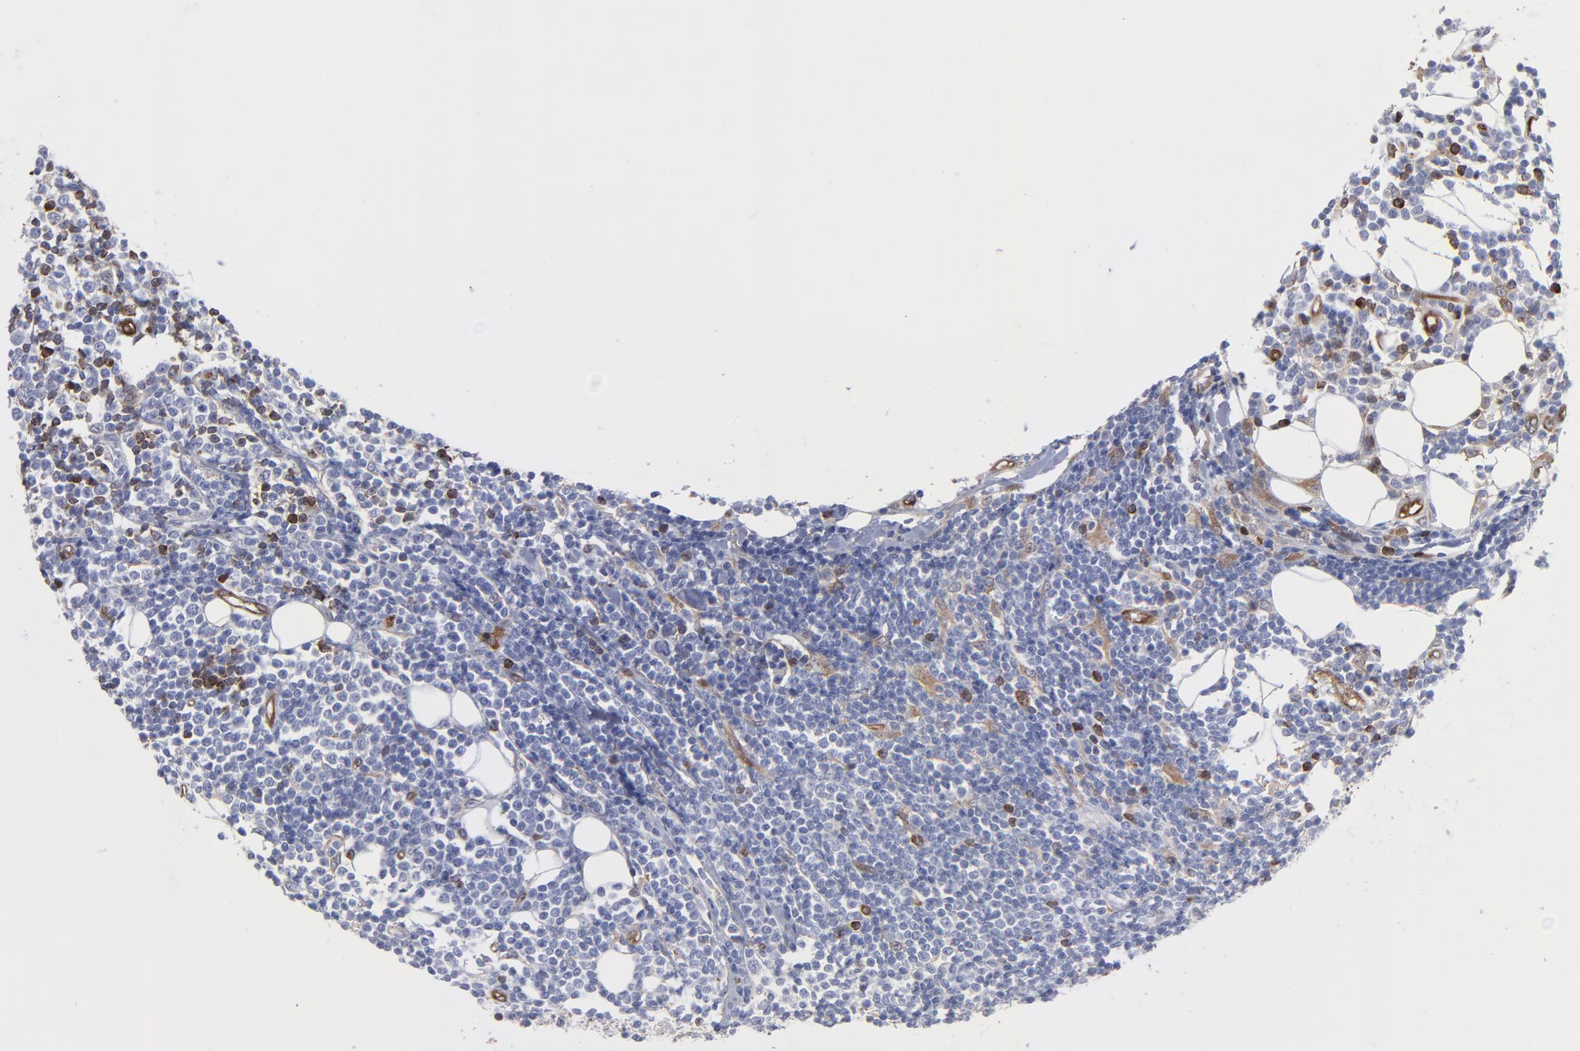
{"staining": {"intensity": "strong", "quantity": "<25%", "location": "cytoplasmic/membranous"}, "tissue": "lymphoma", "cell_type": "Tumor cells", "image_type": "cancer", "snomed": [{"axis": "morphology", "description": "Malignant lymphoma, non-Hodgkin's type, Low grade"}, {"axis": "topography", "description": "Soft tissue"}], "caption": "Malignant lymphoma, non-Hodgkin's type (low-grade) stained with DAB (3,3'-diaminobenzidine) immunohistochemistry exhibits medium levels of strong cytoplasmic/membranous positivity in approximately <25% of tumor cells. The protein of interest is stained brown, and the nuclei are stained in blue (DAB IHC with brightfield microscopy, high magnification).", "gene": "PXN", "patient": {"sex": "male", "age": 92}}